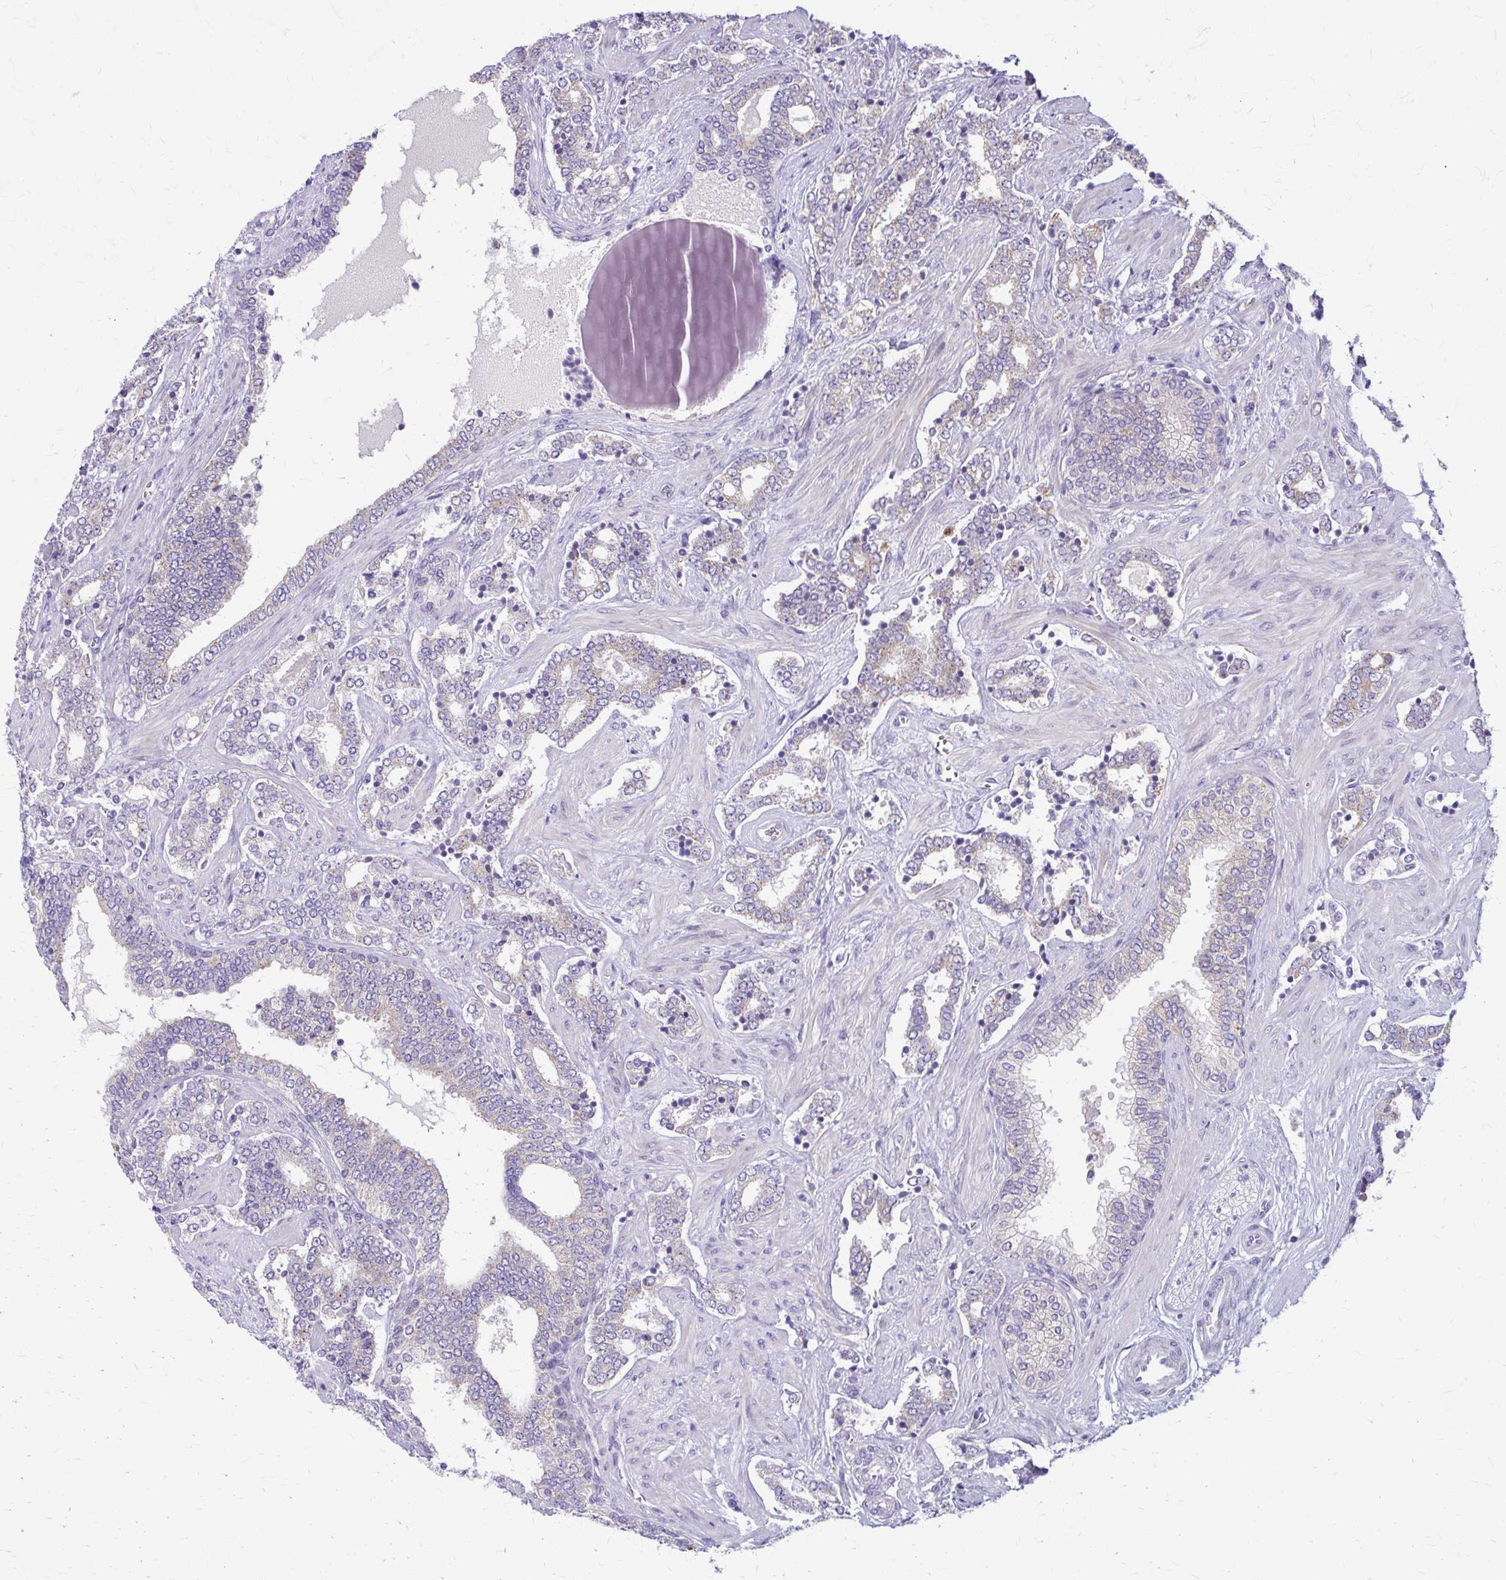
{"staining": {"intensity": "negative", "quantity": "none", "location": "none"}, "tissue": "prostate cancer", "cell_type": "Tumor cells", "image_type": "cancer", "snomed": [{"axis": "morphology", "description": "Adenocarcinoma, High grade"}, {"axis": "topography", "description": "Prostate"}], "caption": "DAB (3,3'-diaminobenzidine) immunohistochemical staining of prostate cancer shows no significant expression in tumor cells.", "gene": "SAMD13", "patient": {"sex": "male", "age": 60}}